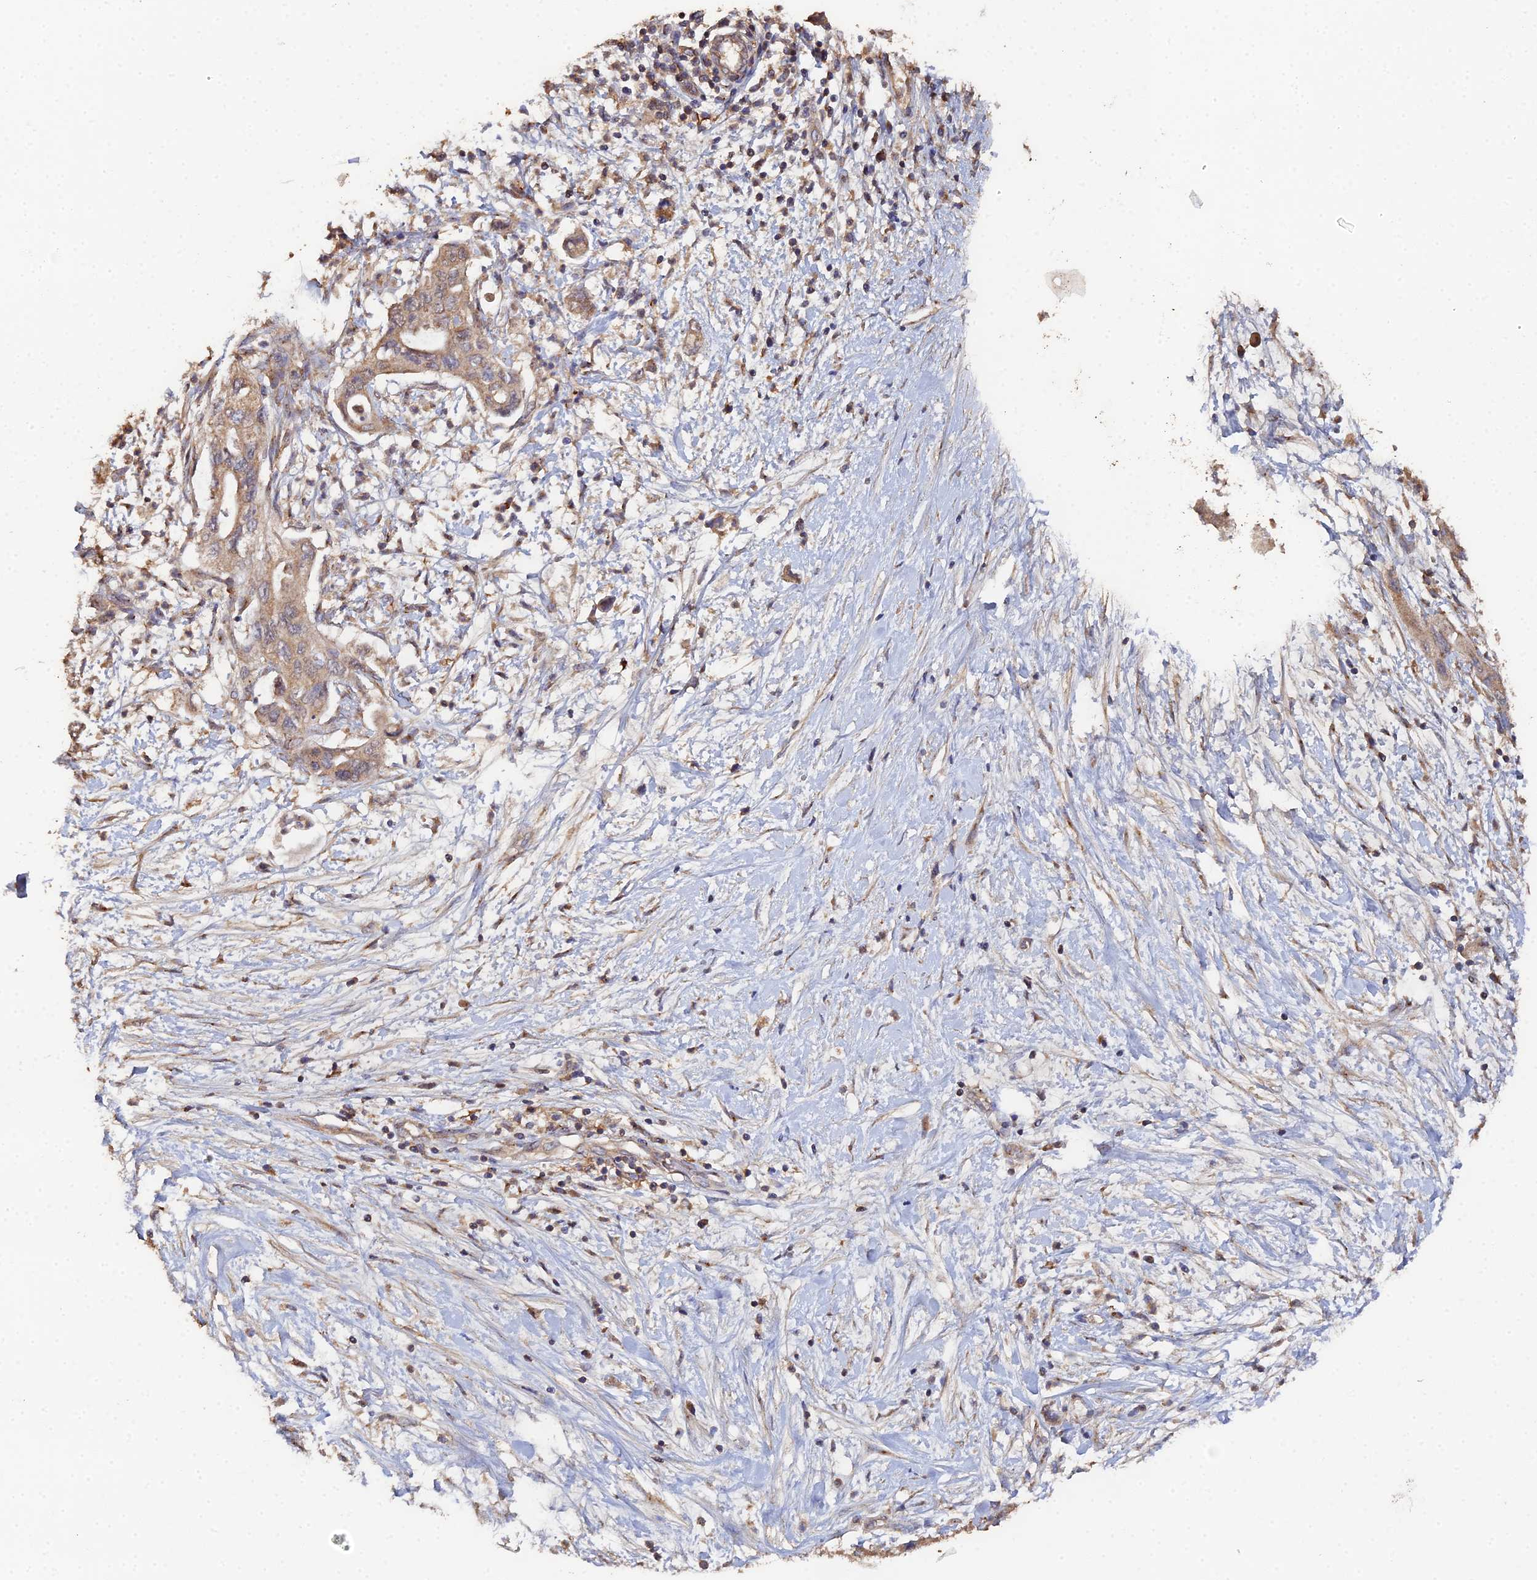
{"staining": {"intensity": "weak", "quantity": ">75%", "location": "cytoplasmic/membranous"}, "tissue": "pancreatic cancer", "cell_type": "Tumor cells", "image_type": "cancer", "snomed": [{"axis": "morphology", "description": "Adenocarcinoma, NOS"}, {"axis": "topography", "description": "Pancreas"}], "caption": "Weak cytoplasmic/membranous expression for a protein is identified in approximately >75% of tumor cells of pancreatic cancer using immunohistochemistry.", "gene": "SPANXN4", "patient": {"sex": "female", "age": 73}}